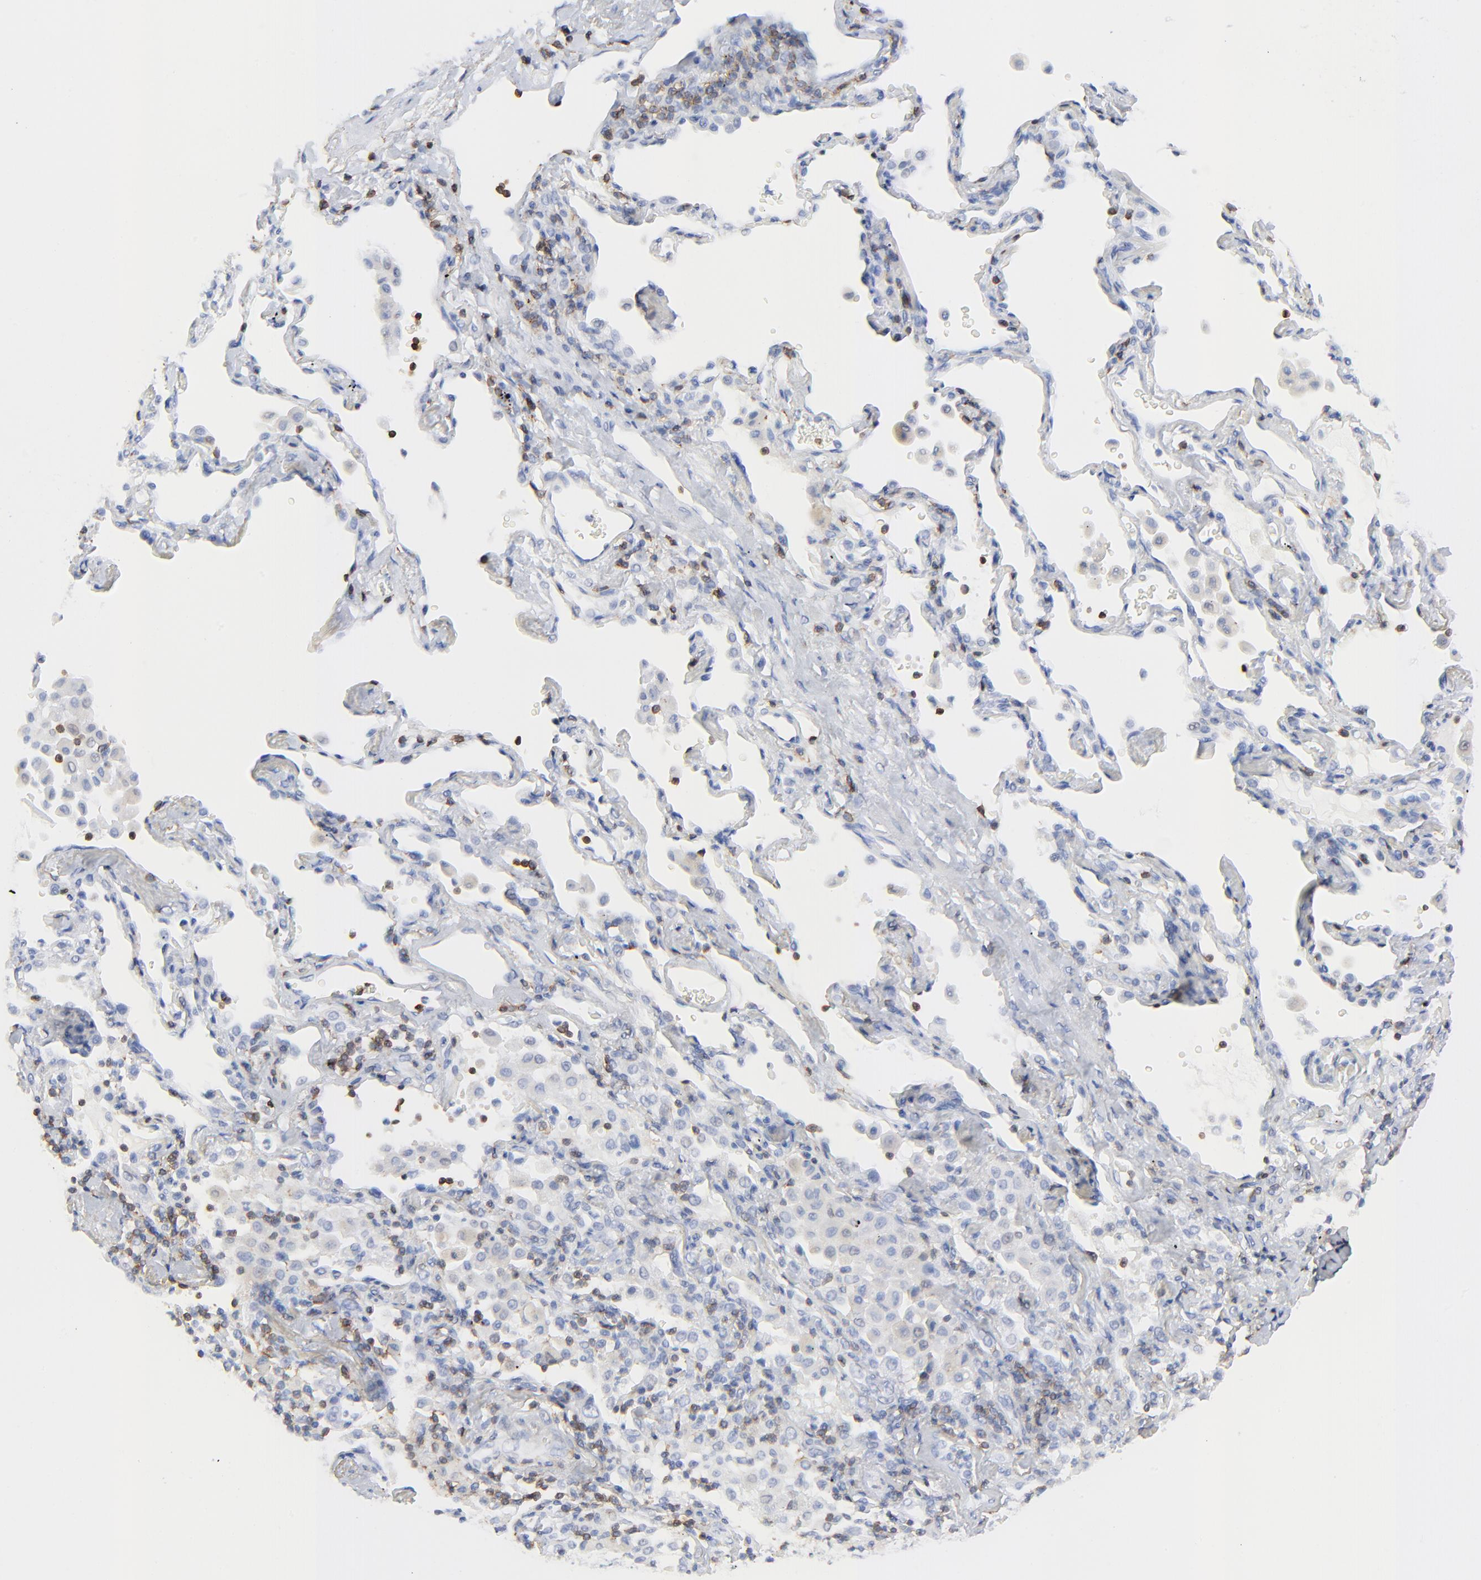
{"staining": {"intensity": "negative", "quantity": "none", "location": "none"}, "tissue": "lung cancer", "cell_type": "Tumor cells", "image_type": "cancer", "snomed": [{"axis": "morphology", "description": "Squamous cell carcinoma, NOS"}, {"axis": "topography", "description": "Lung"}], "caption": "High magnification brightfield microscopy of lung squamous cell carcinoma stained with DAB (brown) and counterstained with hematoxylin (blue): tumor cells show no significant positivity.", "gene": "LCK", "patient": {"sex": "female", "age": 67}}